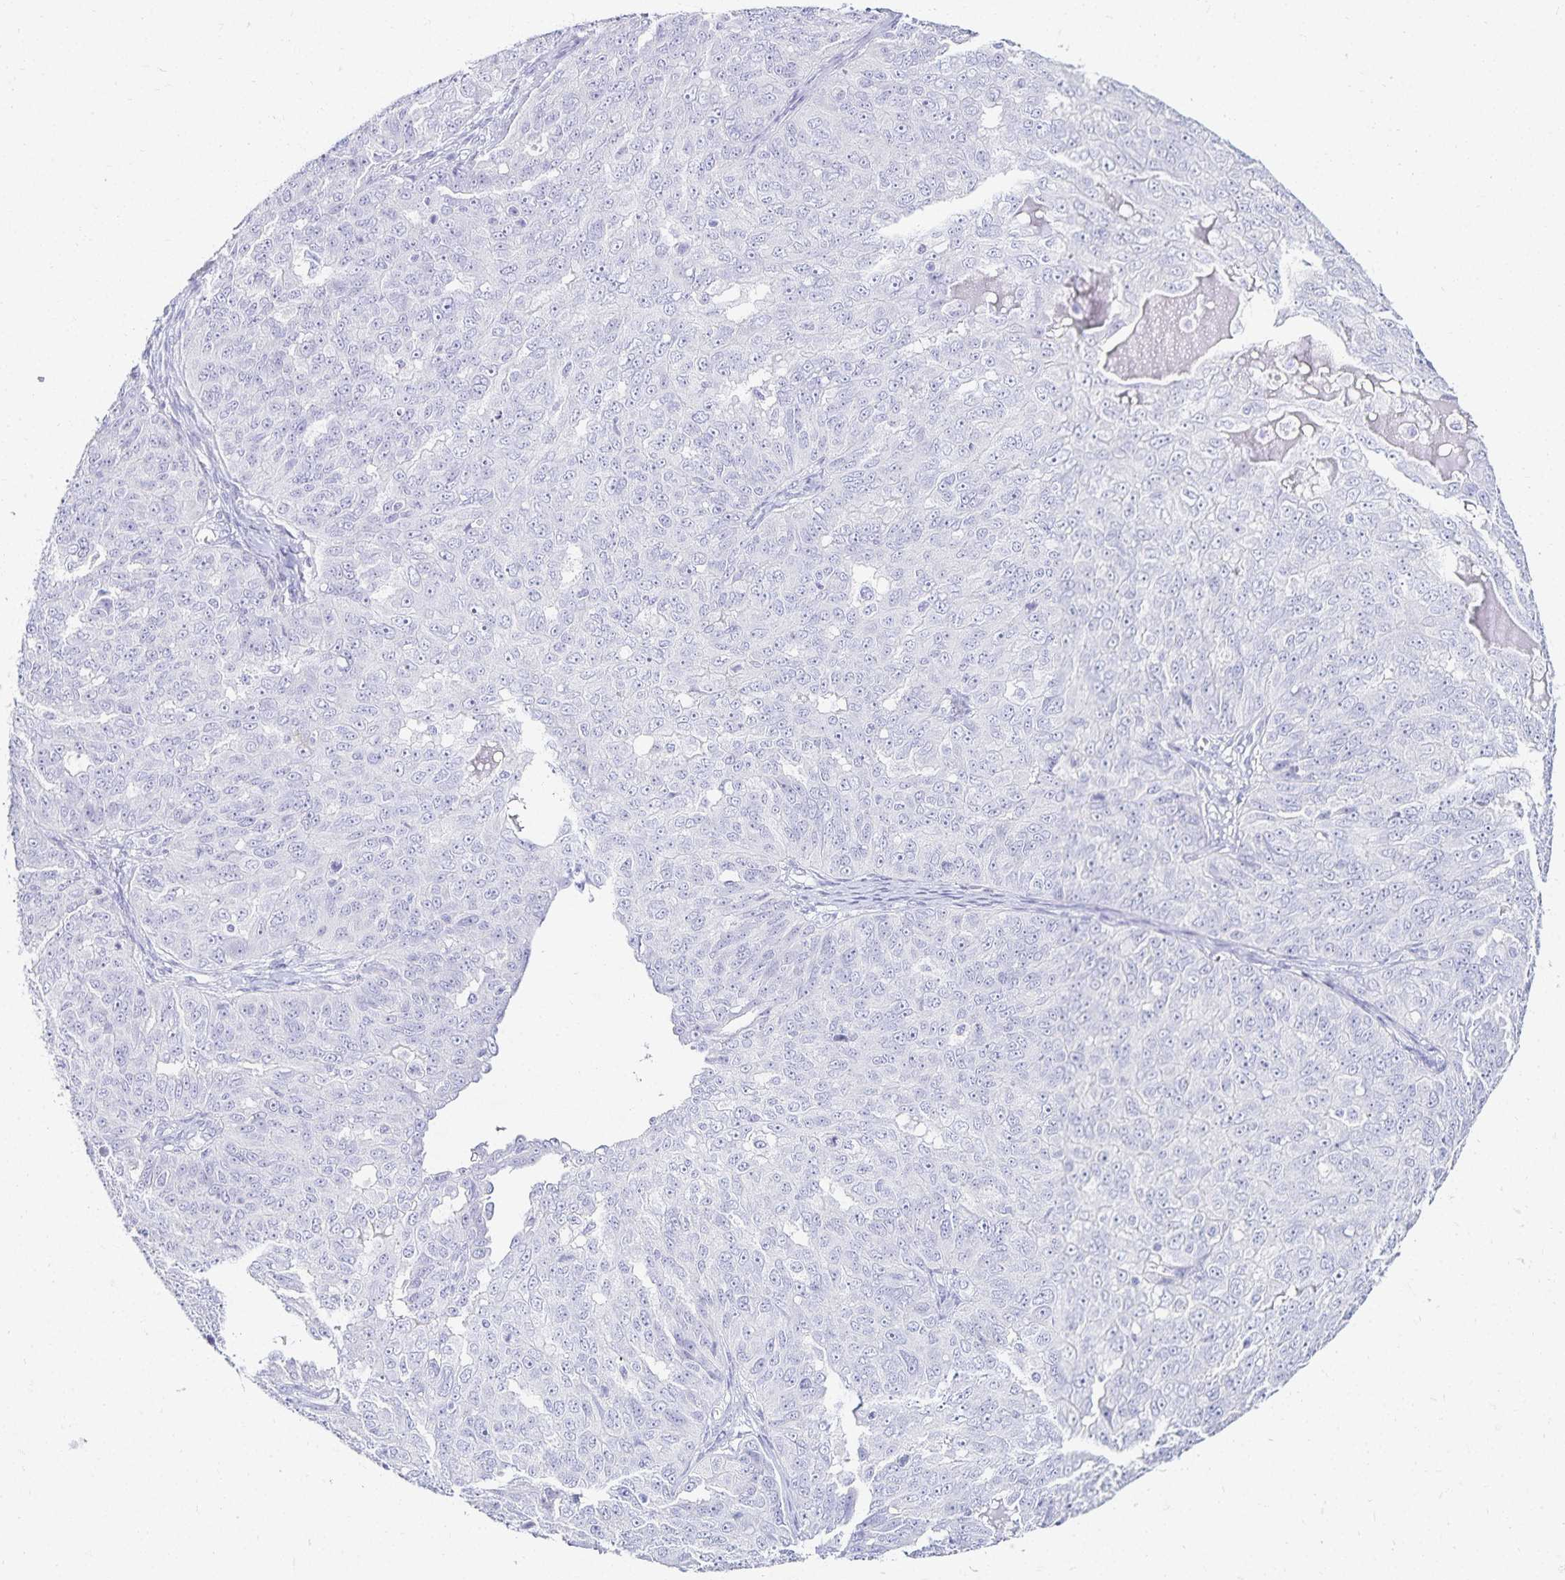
{"staining": {"intensity": "negative", "quantity": "none", "location": "none"}, "tissue": "ovarian cancer", "cell_type": "Tumor cells", "image_type": "cancer", "snomed": [{"axis": "morphology", "description": "Carcinoma, endometroid"}, {"axis": "topography", "description": "Ovary"}], "caption": "Micrograph shows no protein staining in tumor cells of endometroid carcinoma (ovarian) tissue.", "gene": "GP2", "patient": {"sex": "female", "age": 70}}